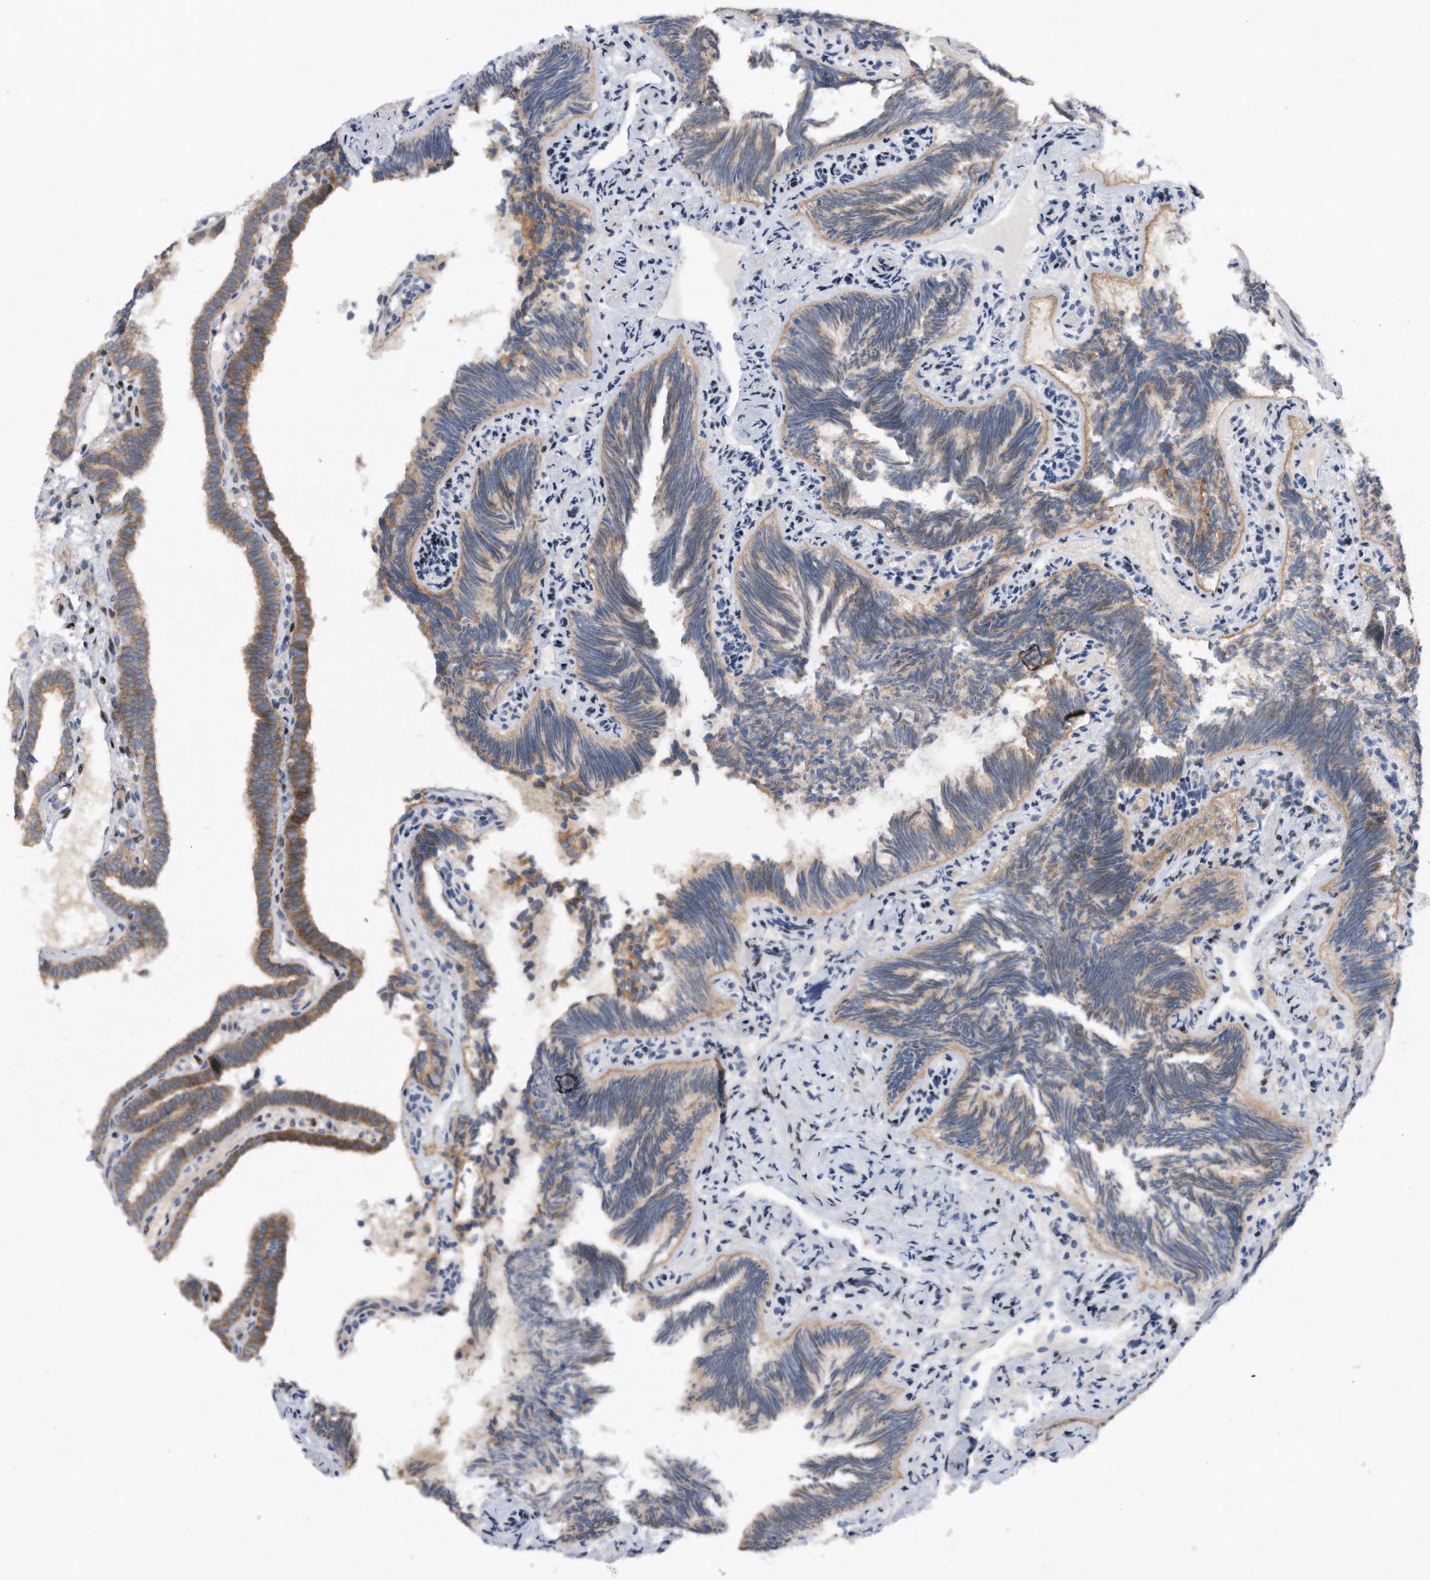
{"staining": {"intensity": "weak", "quantity": ">75%", "location": "cytoplasmic/membranous"}, "tissue": "fallopian tube", "cell_type": "Glandular cells", "image_type": "normal", "snomed": [{"axis": "morphology", "description": "Normal tissue, NOS"}, {"axis": "topography", "description": "Fallopian tube"}], "caption": "Fallopian tube stained with DAB IHC displays low levels of weak cytoplasmic/membranous staining in approximately >75% of glandular cells.", "gene": "CDH12", "patient": {"sex": "female", "age": 39}}